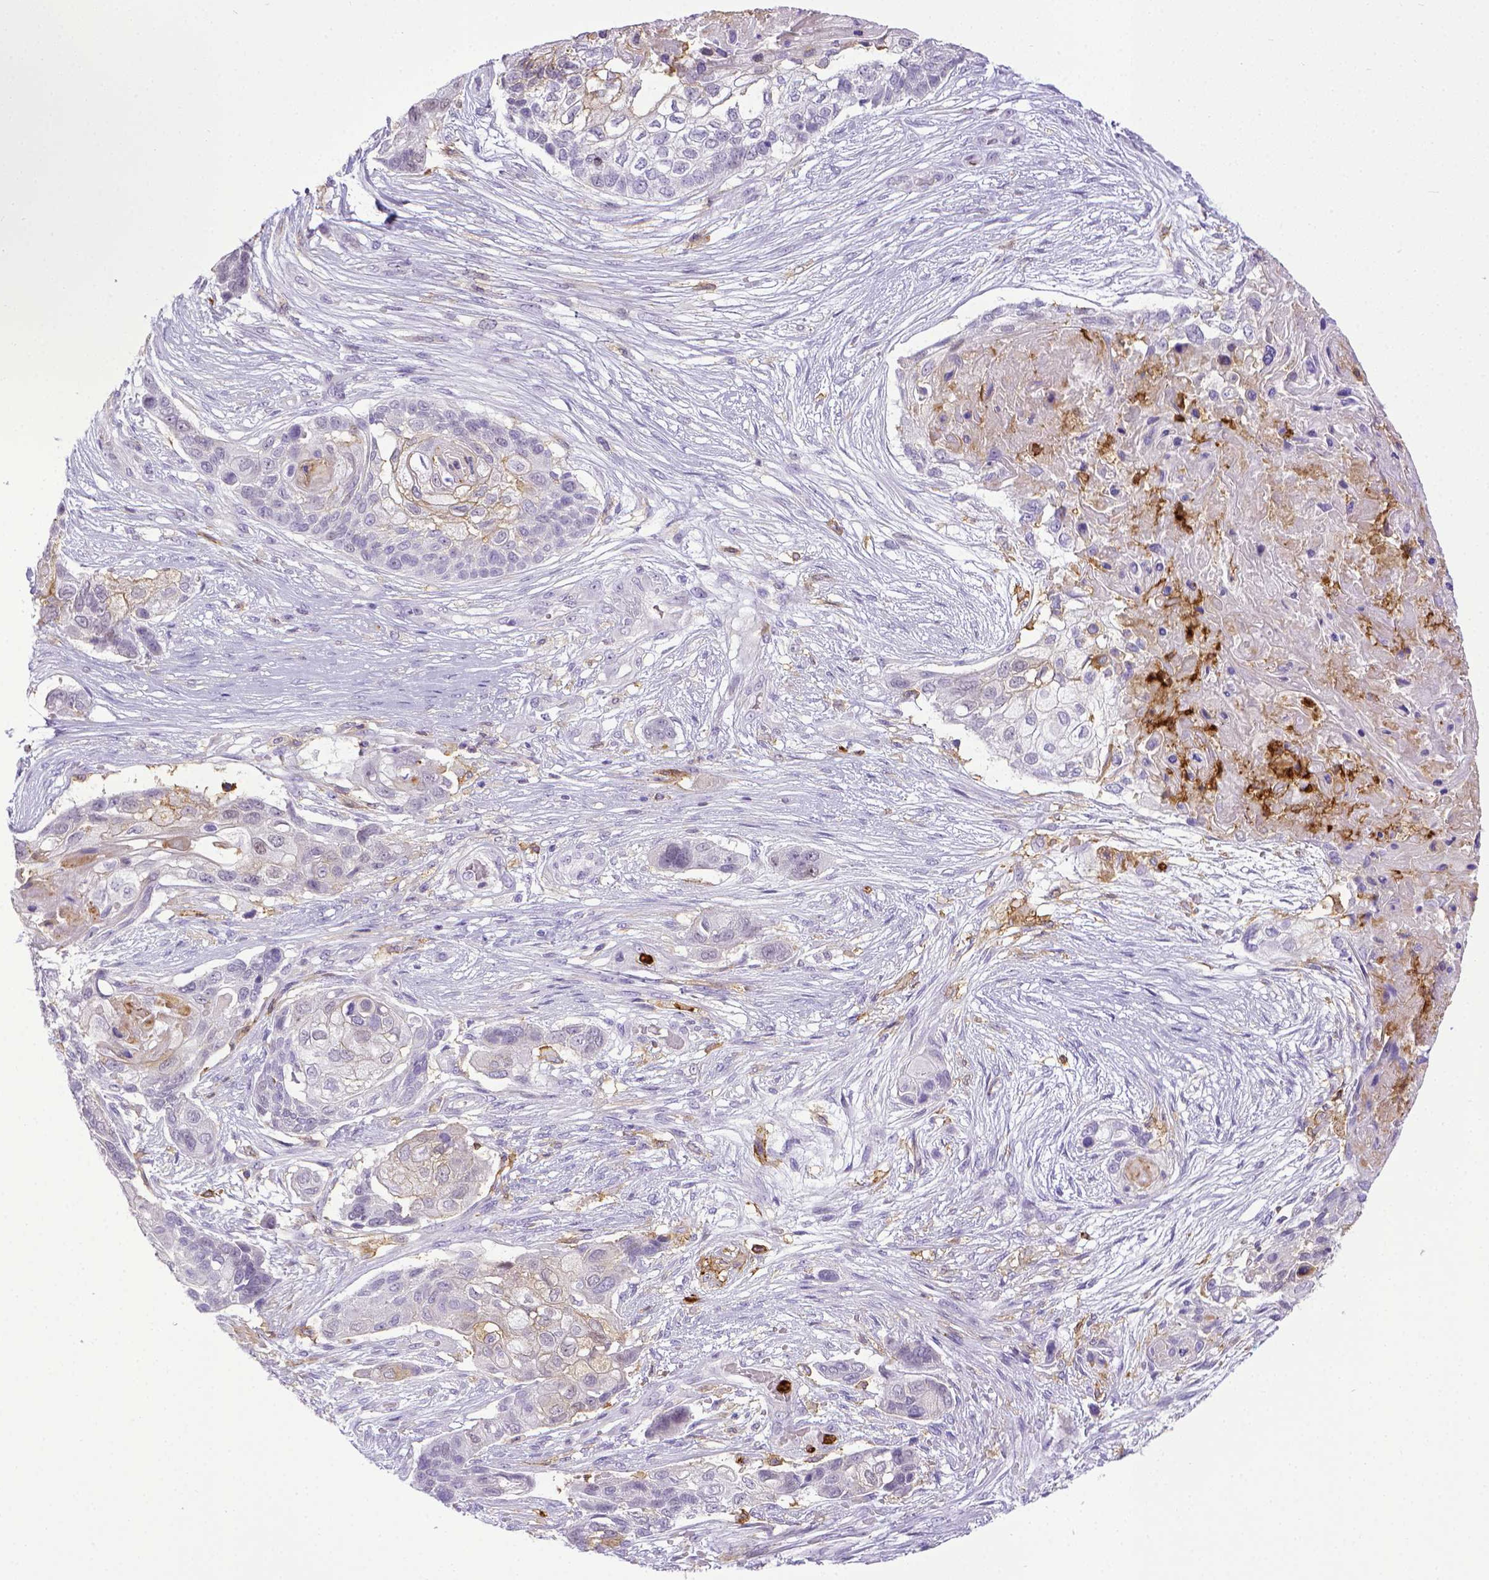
{"staining": {"intensity": "negative", "quantity": "none", "location": "none"}, "tissue": "lung cancer", "cell_type": "Tumor cells", "image_type": "cancer", "snomed": [{"axis": "morphology", "description": "Squamous cell carcinoma, NOS"}, {"axis": "topography", "description": "Lung"}], "caption": "Lung squamous cell carcinoma stained for a protein using immunohistochemistry displays no staining tumor cells.", "gene": "ITGAM", "patient": {"sex": "male", "age": 69}}